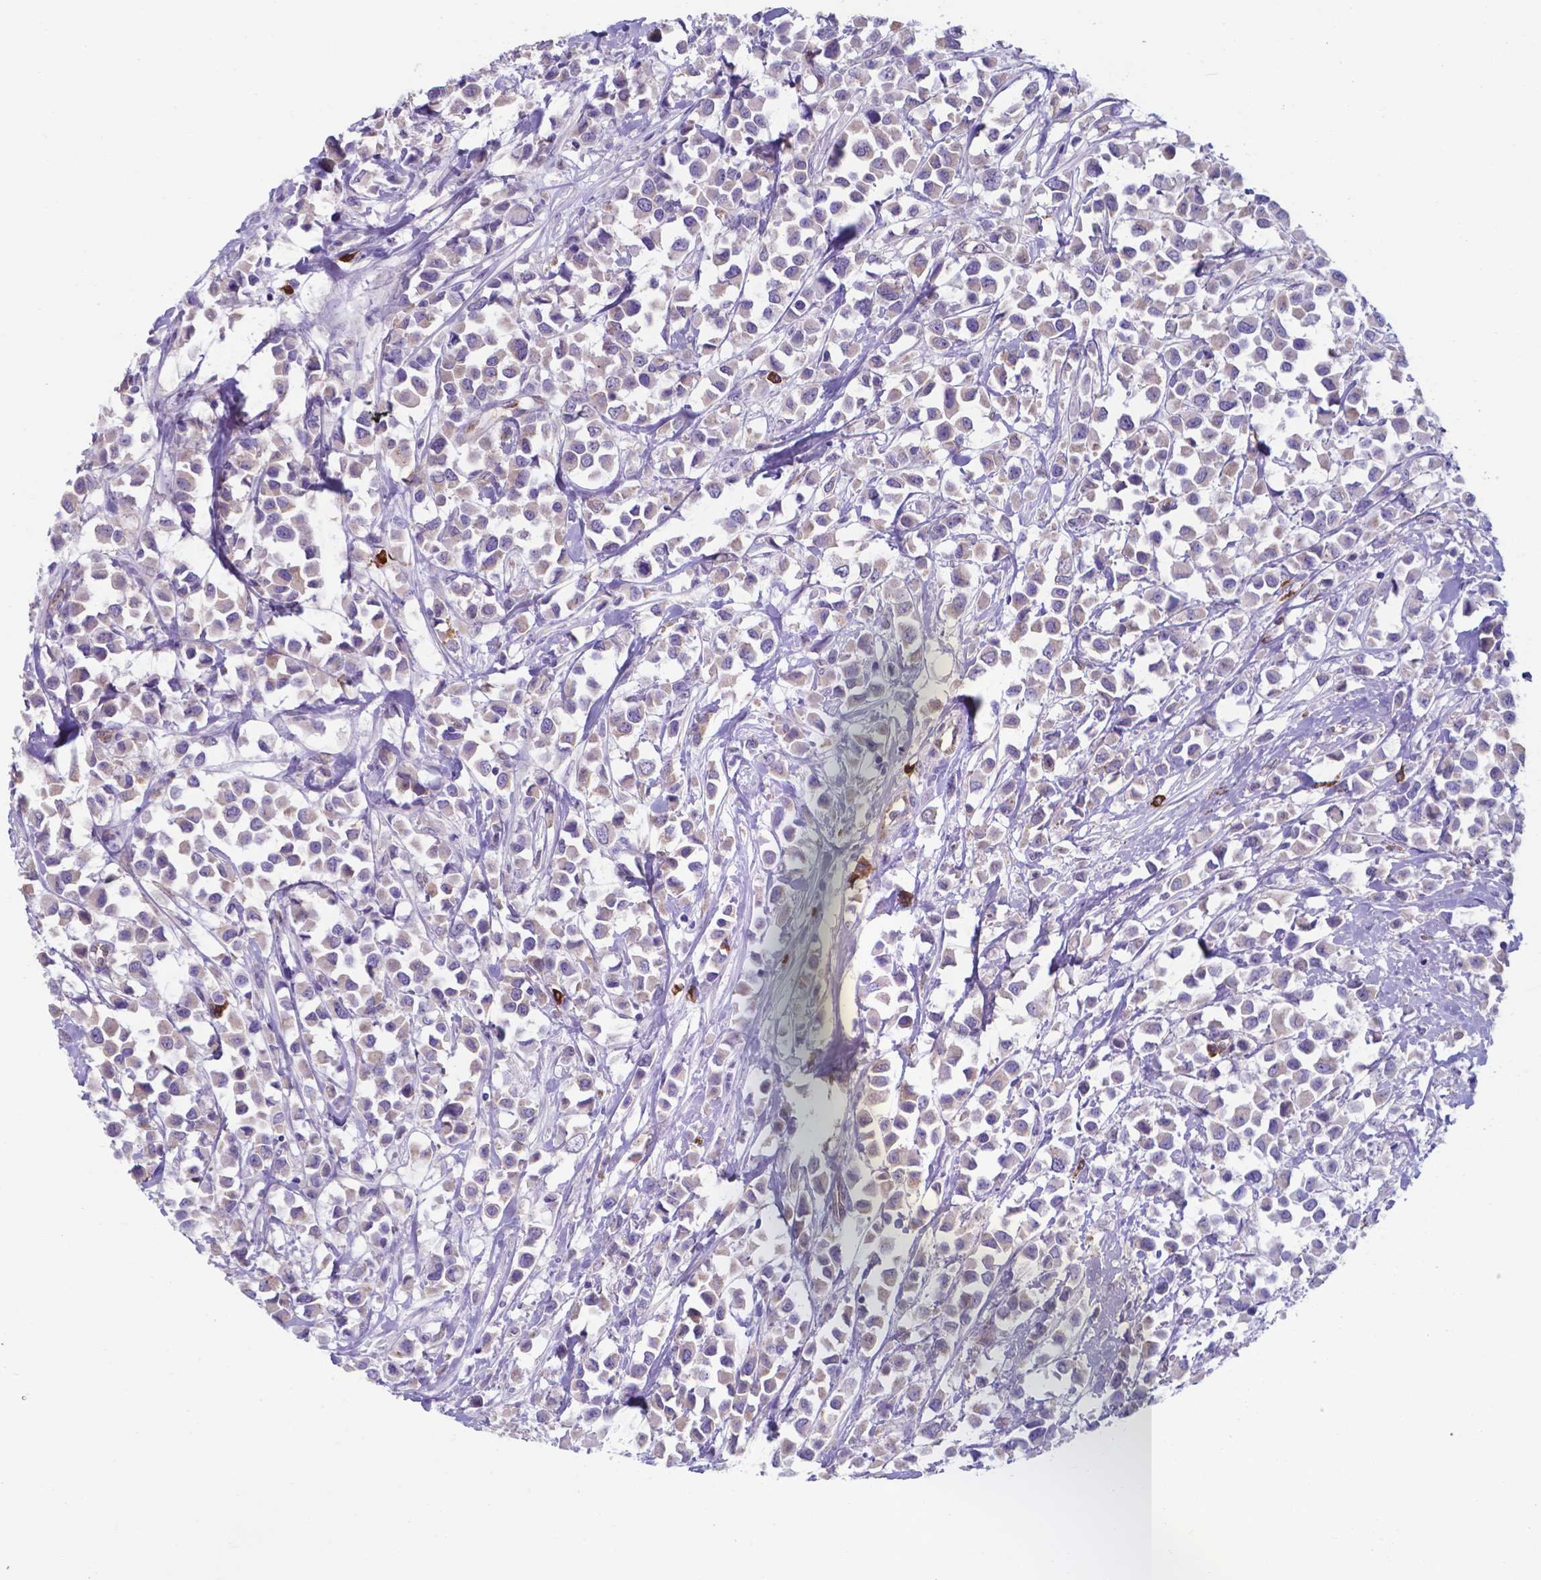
{"staining": {"intensity": "negative", "quantity": "none", "location": "none"}, "tissue": "breast cancer", "cell_type": "Tumor cells", "image_type": "cancer", "snomed": [{"axis": "morphology", "description": "Duct carcinoma"}, {"axis": "topography", "description": "Breast"}], "caption": "Immunohistochemistry histopathology image of neoplastic tissue: infiltrating ductal carcinoma (breast) stained with DAB reveals no significant protein staining in tumor cells.", "gene": "UBE2J1", "patient": {"sex": "female", "age": 61}}